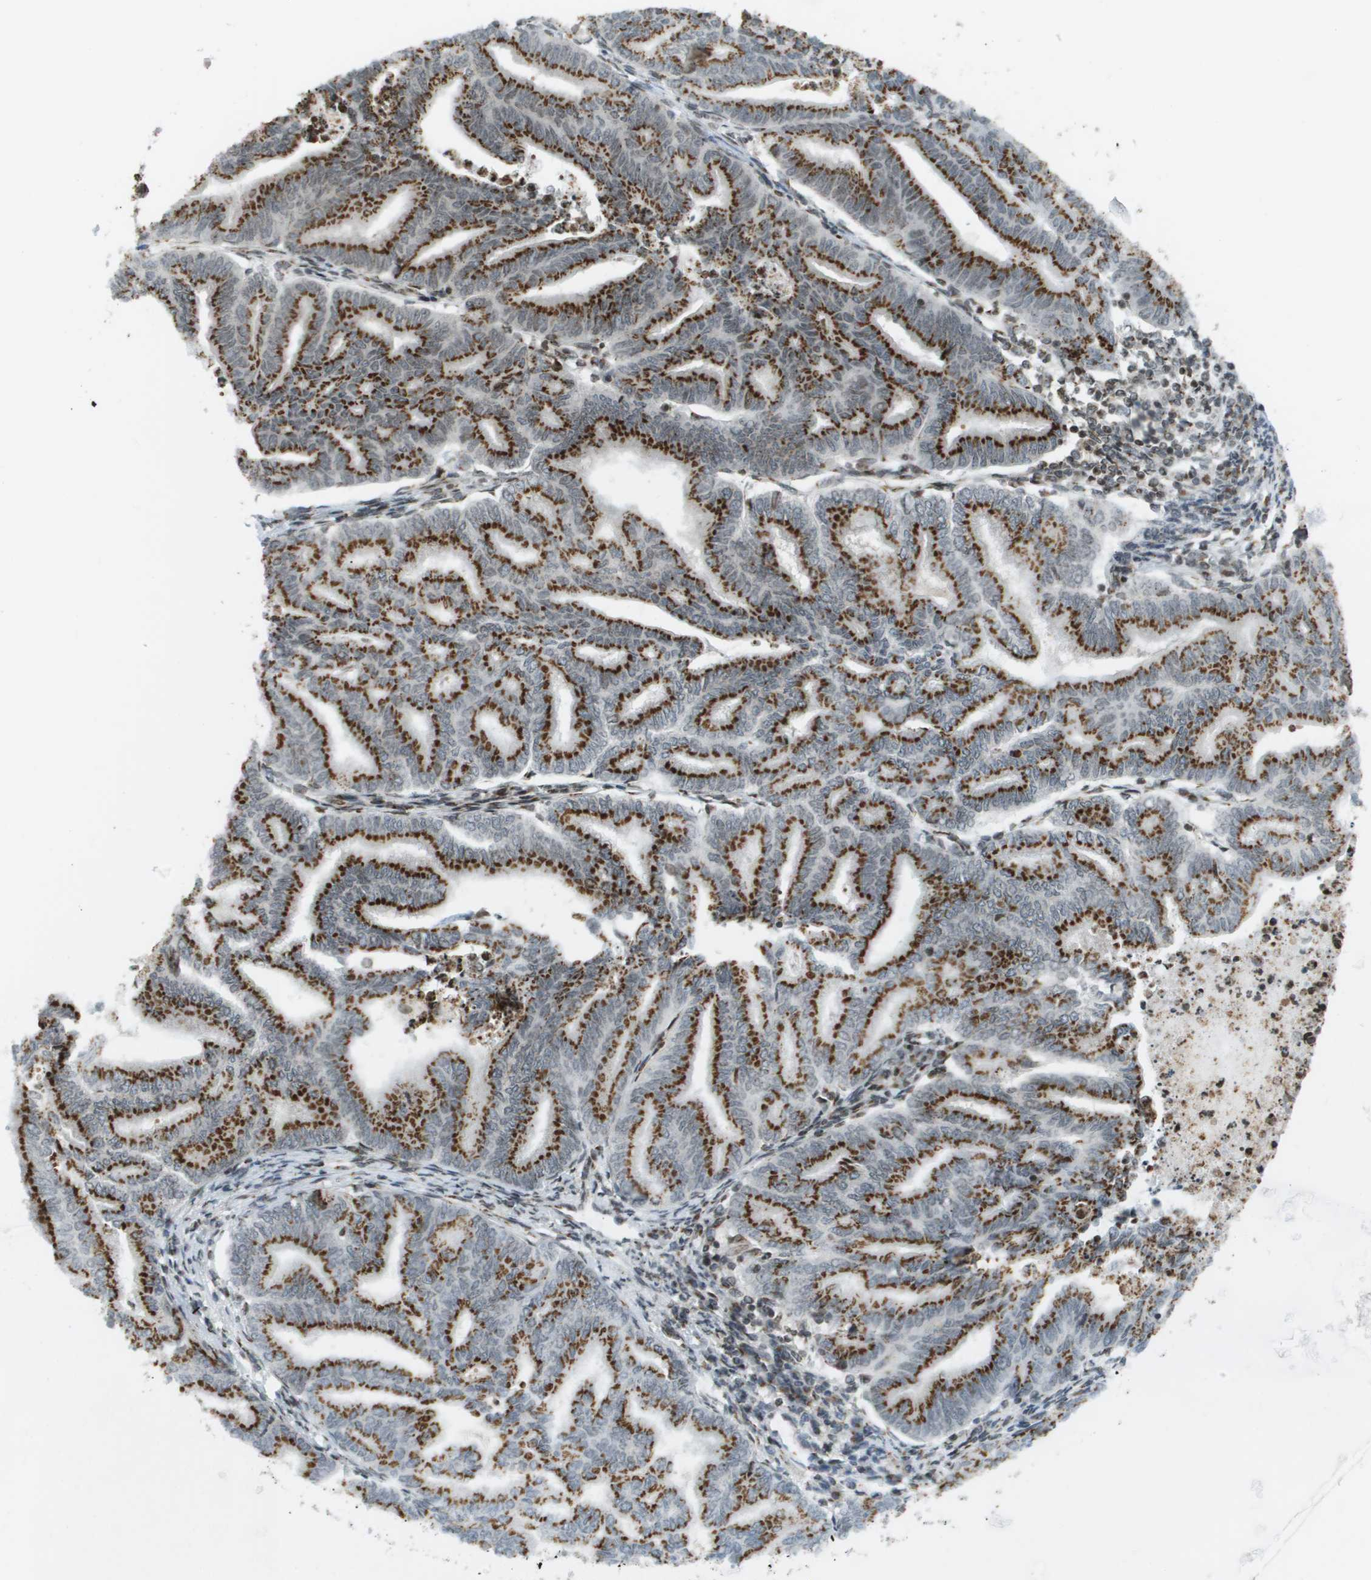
{"staining": {"intensity": "strong", "quantity": ">75%", "location": "cytoplasmic/membranous"}, "tissue": "endometrial cancer", "cell_type": "Tumor cells", "image_type": "cancer", "snomed": [{"axis": "morphology", "description": "Adenocarcinoma, NOS"}, {"axis": "topography", "description": "Endometrium"}], "caption": "Endometrial cancer (adenocarcinoma) stained for a protein exhibits strong cytoplasmic/membranous positivity in tumor cells. (DAB IHC, brown staining for protein, blue staining for nuclei).", "gene": "EVC", "patient": {"sex": "female", "age": 79}}